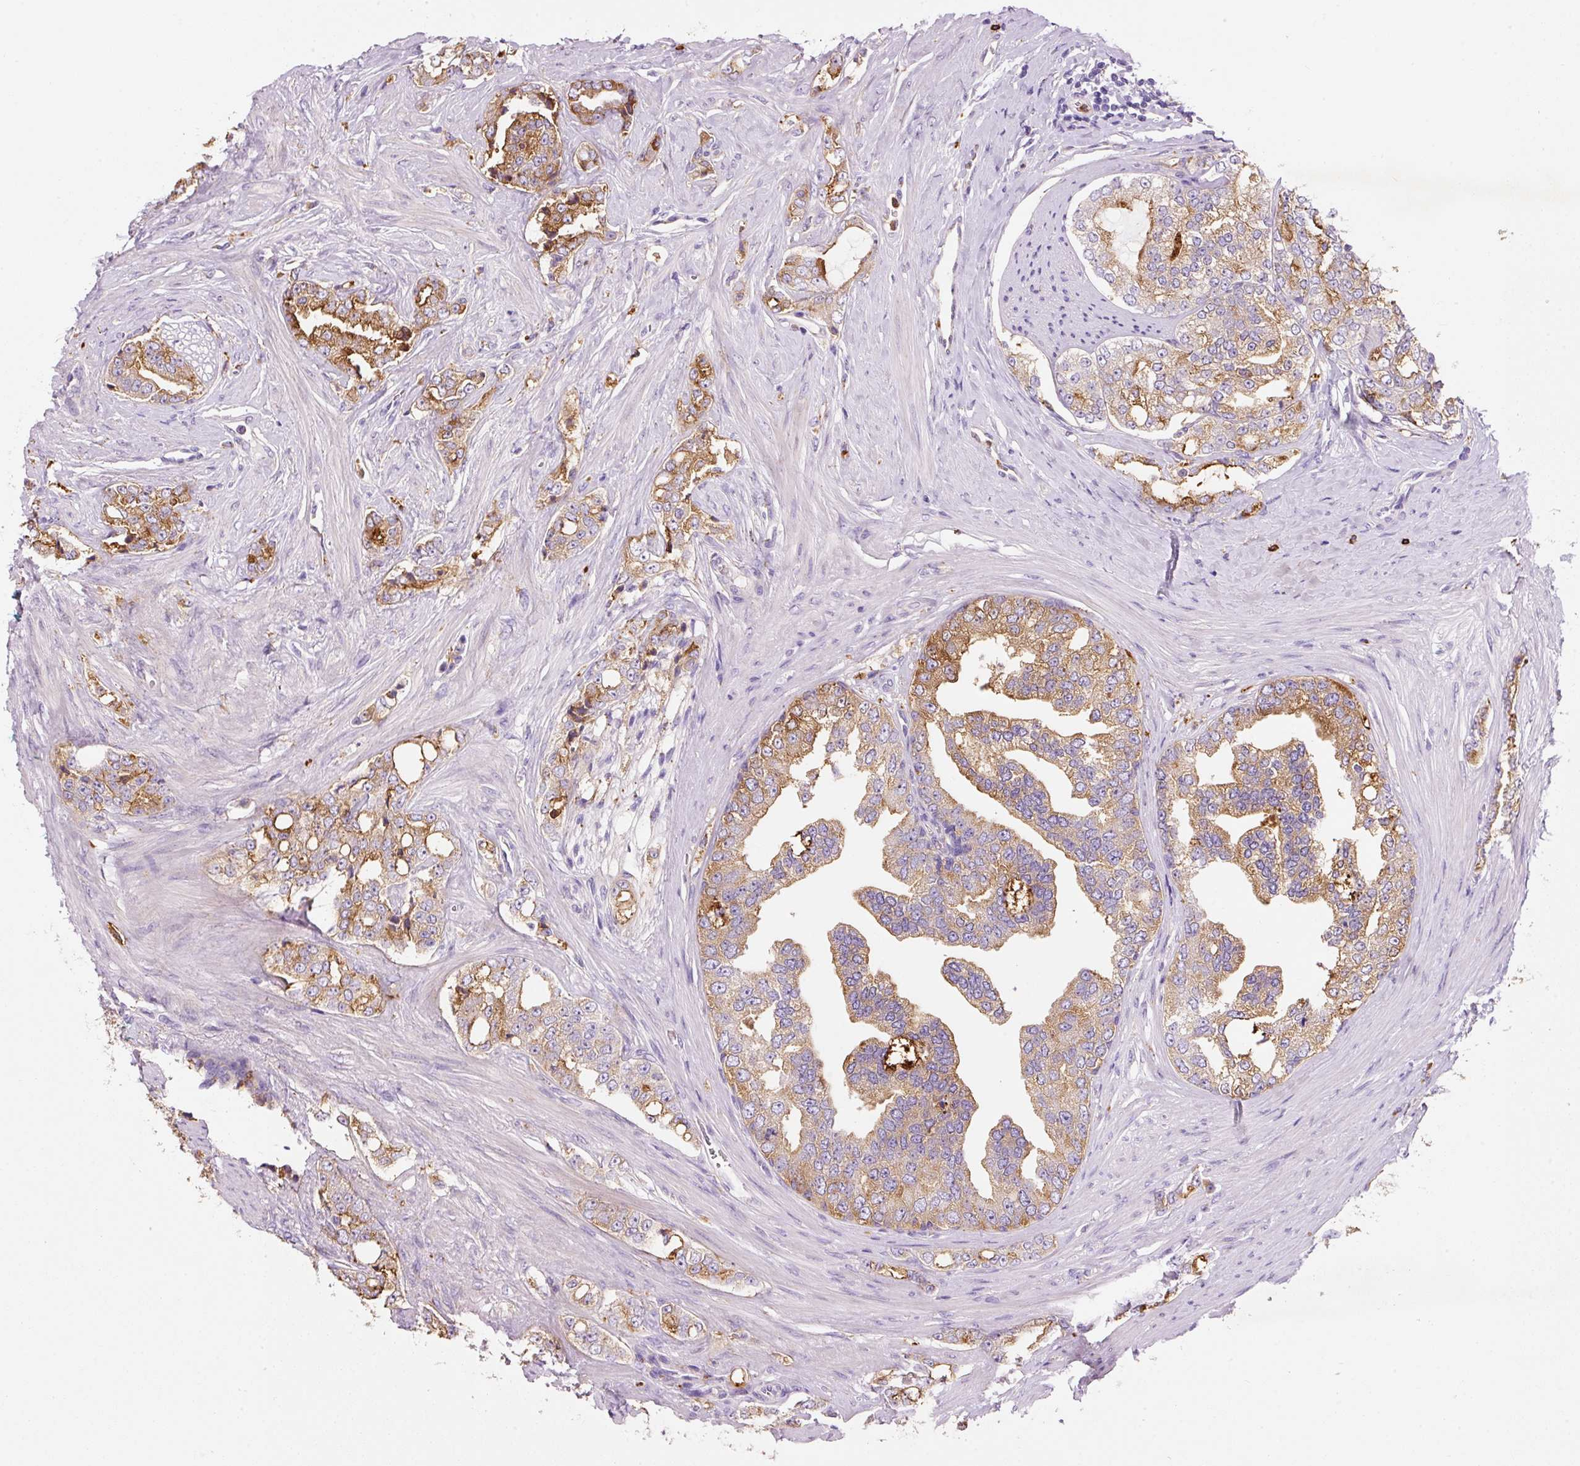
{"staining": {"intensity": "moderate", "quantity": ">75%", "location": "cytoplasmic/membranous"}, "tissue": "prostate cancer", "cell_type": "Tumor cells", "image_type": "cancer", "snomed": [{"axis": "morphology", "description": "Adenocarcinoma, High grade"}, {"axis": "topography", "description": "Prostate"}], "caption": "Immunohistochemistry (IHC) micrograph of neoplastic tissue: human adenocarcinoma (high-grade) (prostate) stained using immunohistochemistry demonstrates medium levels of moderate protein expression localized specifically in the cytoplasmic/membranous of tumor cells, appearing as a cytoplasmic/membranous brown color.", "gene": "TMC8", "patient": {"sex": "male", "age": 64}}